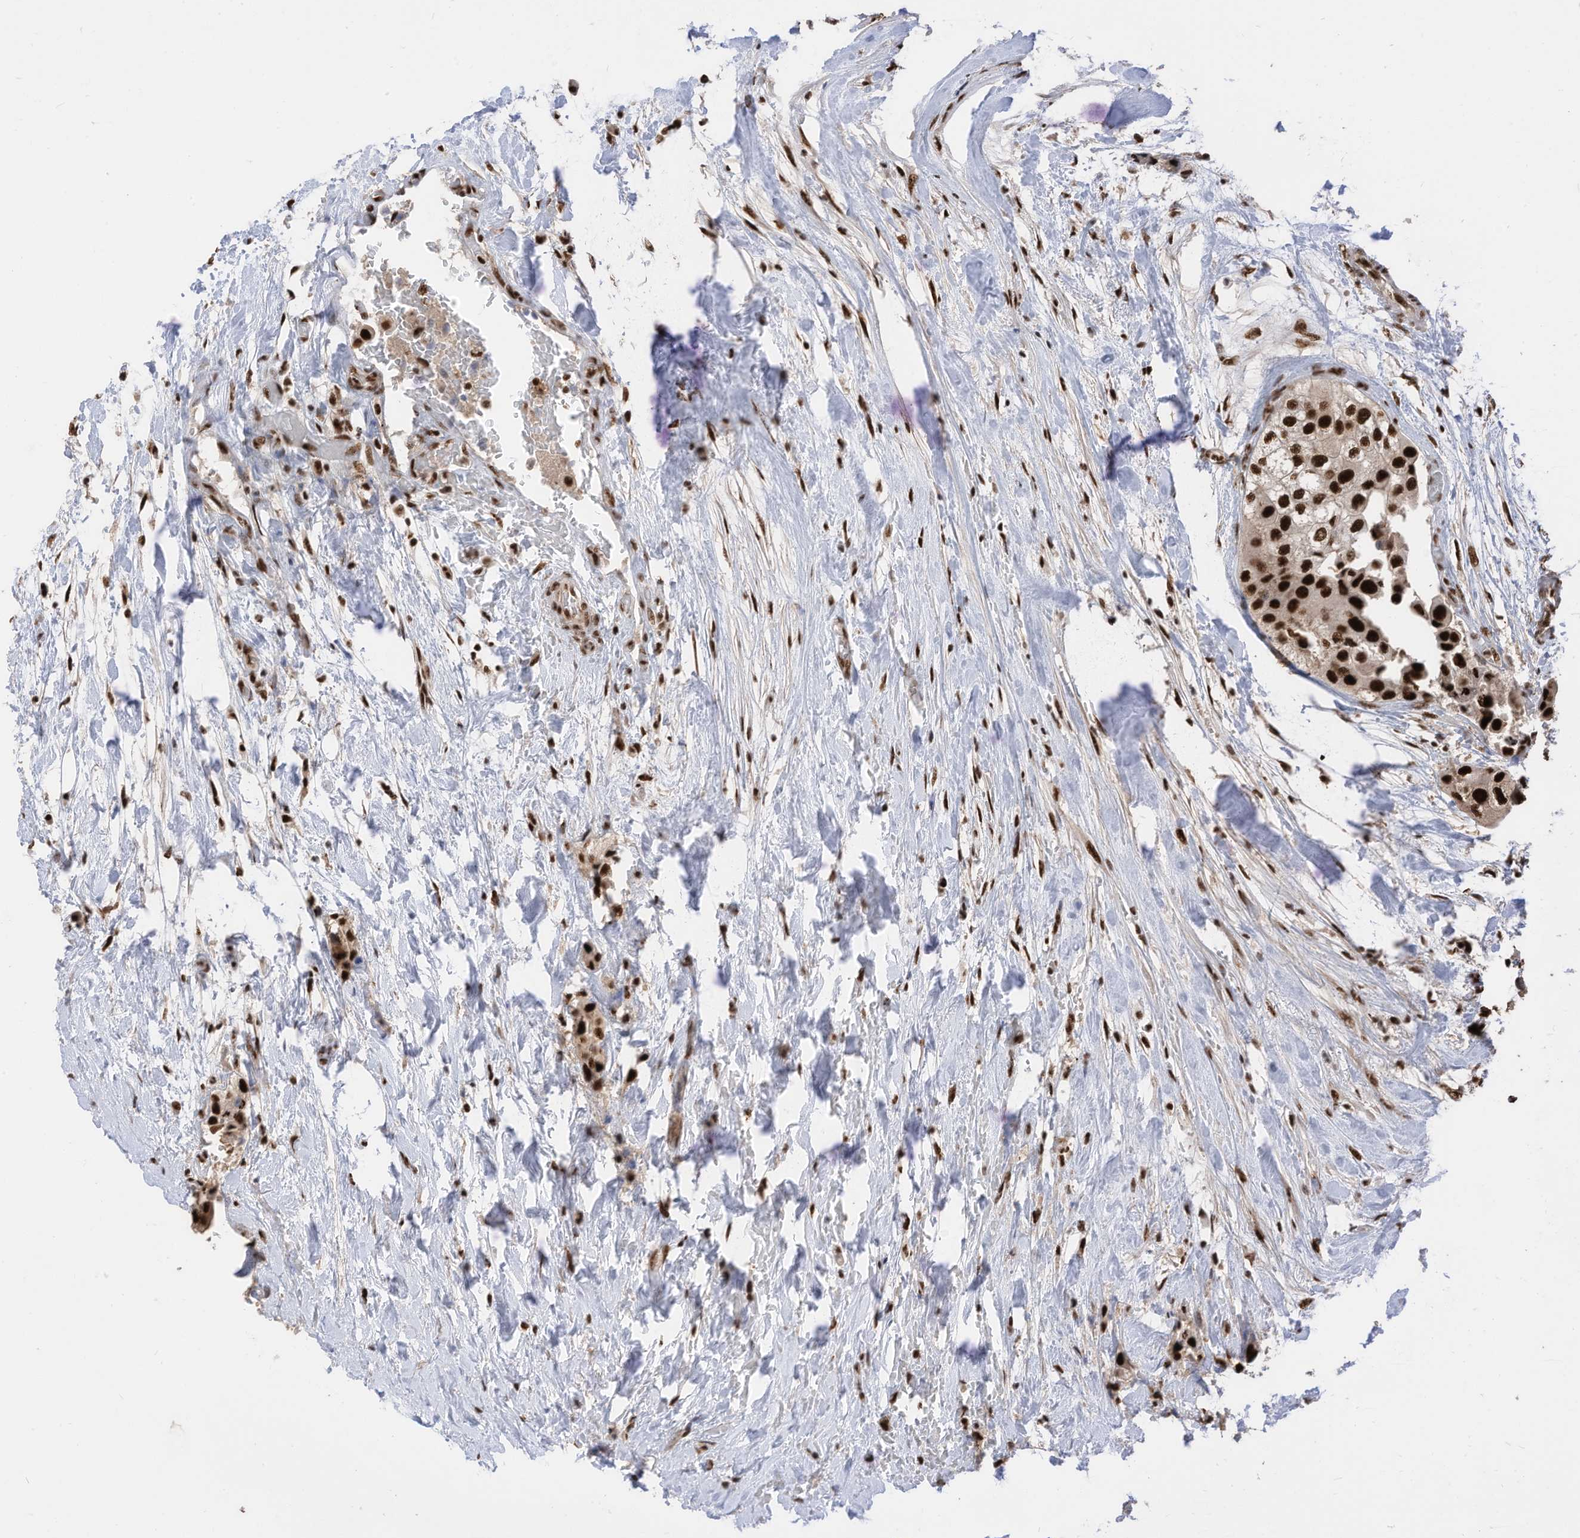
{"staining": {"intensity": "strong", "quantity": ">75%", "location": "nuclear"}, "tissue": "urothelial cancer", "cell_type": "Tumor cells", "image_type": "cancer", "snomed": [{"axis": "morphology", "description": "Urothelial carcinoma, High grade"}, {"axis": "topography", "description": "Urinary bladder"}], "caption": "Immunohistochemical staining of human high-grade urothelial carcinoma displays high levels of strong nuclear positivity in approximately >75% of tumor cells.", "gene": "SF3A3", "patient": {"sex": "male", "age": 64}}